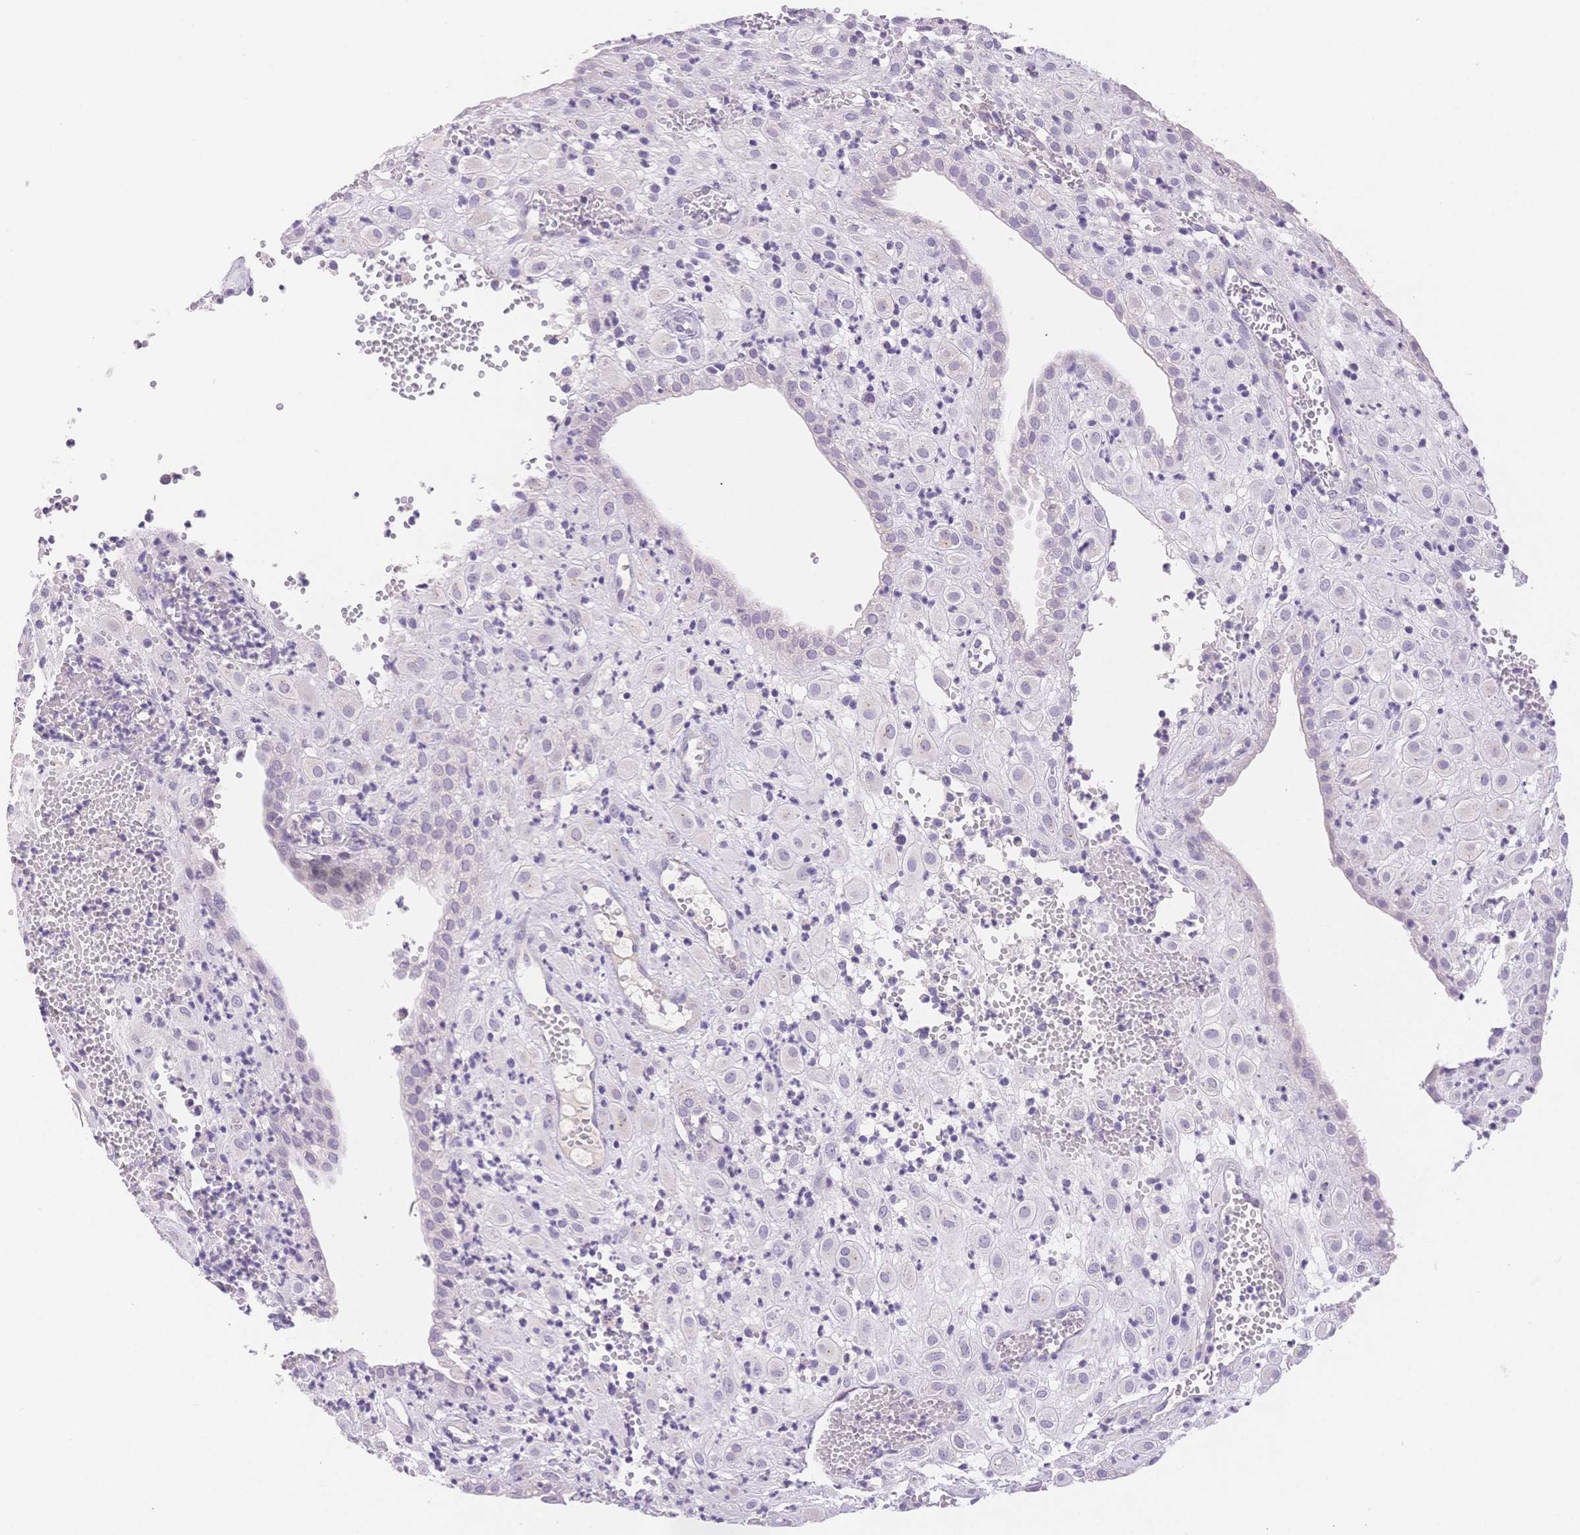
{"staining": {"intensity": "negative", "quantity": "none", "location": "none"}, "tissue": "placenta", "cell_type": "Decidual cells", "image_type": "normal", "snomed": [{"axis": "morphology", "description": "Normal tissue, NOS"}, {"axis": "topography", "description": "Placenta"}], "caption": "Decidual cells are negative for protein expression in unremarkable human placenta. The staining is performed using DAB brown chromogen with nuclei counter-stained in using hematoxylin.", "gene": "MYOM1", "patient": {"sex": "female", "age": 24}}